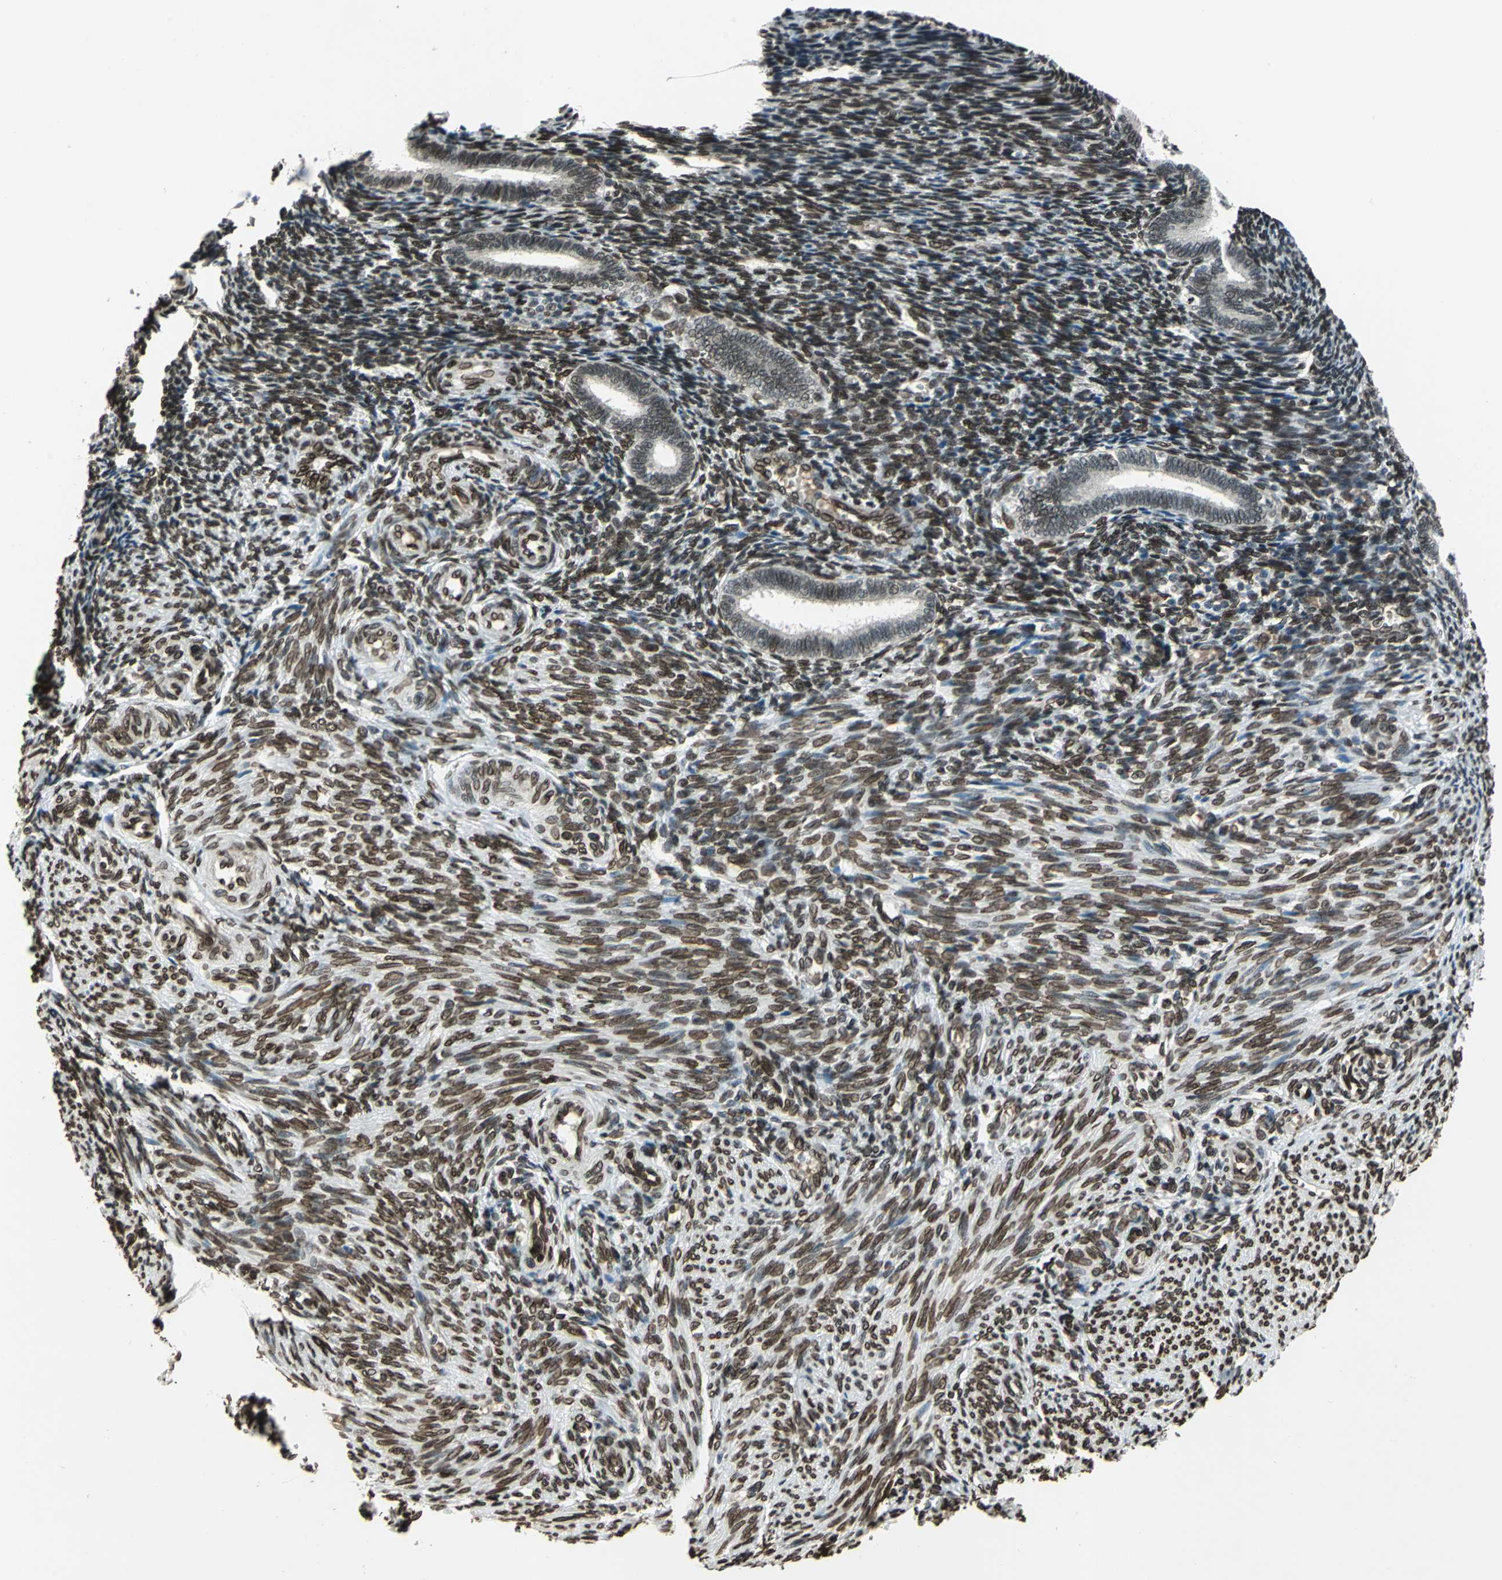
{"staining": {"intensity": "strong", "quantity": ">75%", "location": "nuclear"}, "tissue": "endometrium", "cell_type": "Cells in endometrial stroma", "image_type": "normal", "snomed": [{"axis": "morphology", "description": "Normal tissue, NOS"}, {"axis": "topography", "description": "Endometrium"}], "caption": "Brown immunohistochemical staining in unremarkable endometrium displays strong nuclear positivity in about >75% of cells in endometrial stroma. The staining was performed using DAB to visualize the protein expression in brown, while the nuclei were stained in blue with hematoxylin (Magnification: 20x).", "gene": "ISY1", "patient": {"sex": "female", "age": 27}}